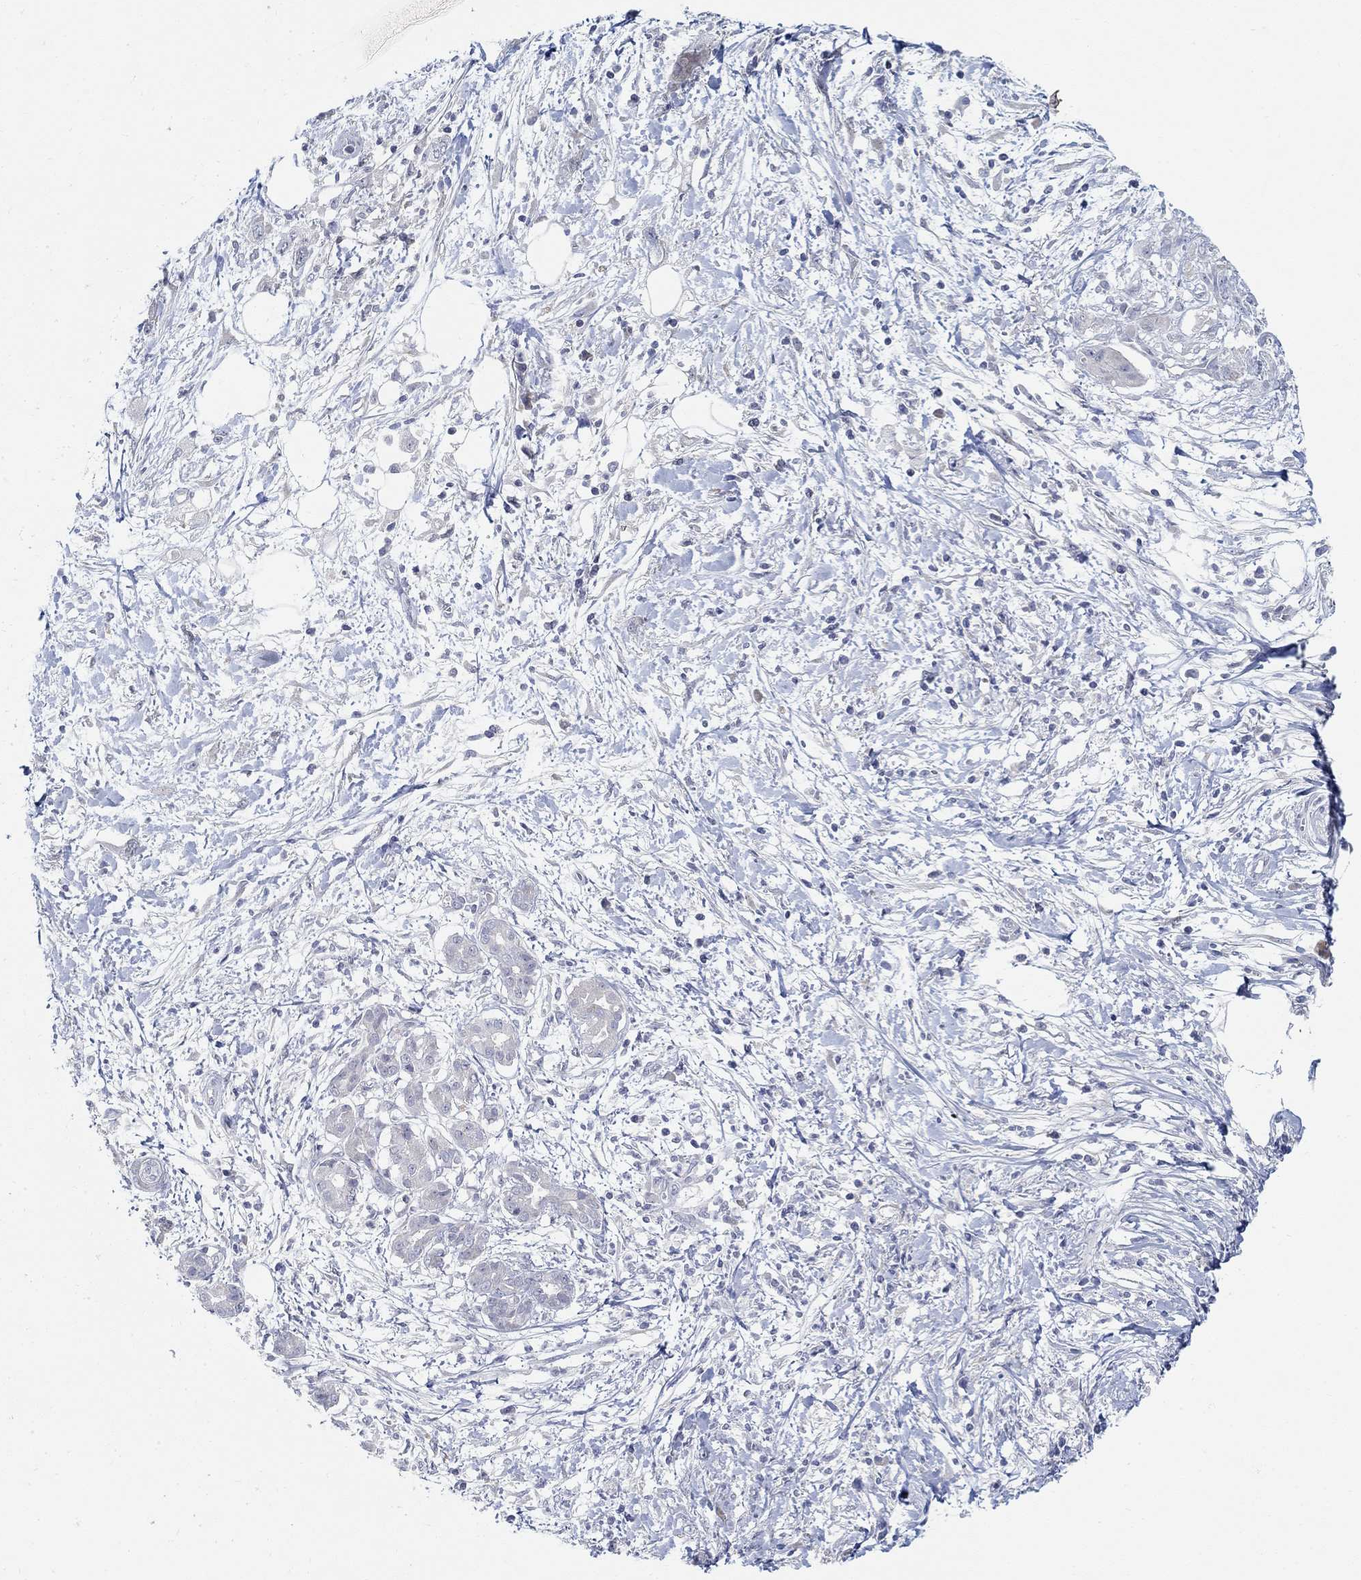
{"staining": {"intensity": "negative", "quantity": "none", "location": "none"}, "tissue": "pancreatic cancer", "cell_type": "Tumor cells", "image_type": "cancer", "snomed": [{"axis": "morphology", "description": "Adenocarcinoma, NOS"}, {"axis": "topography", "description": "Pancreas"}], "caption": "Human adenocarcinoma (pancreatic) stained for a protein using immunohistochemistry (IHC) reveals no staining in tumor cells.", "gene": "ANO7", "patient": {"sex": "male", "age": 72}}